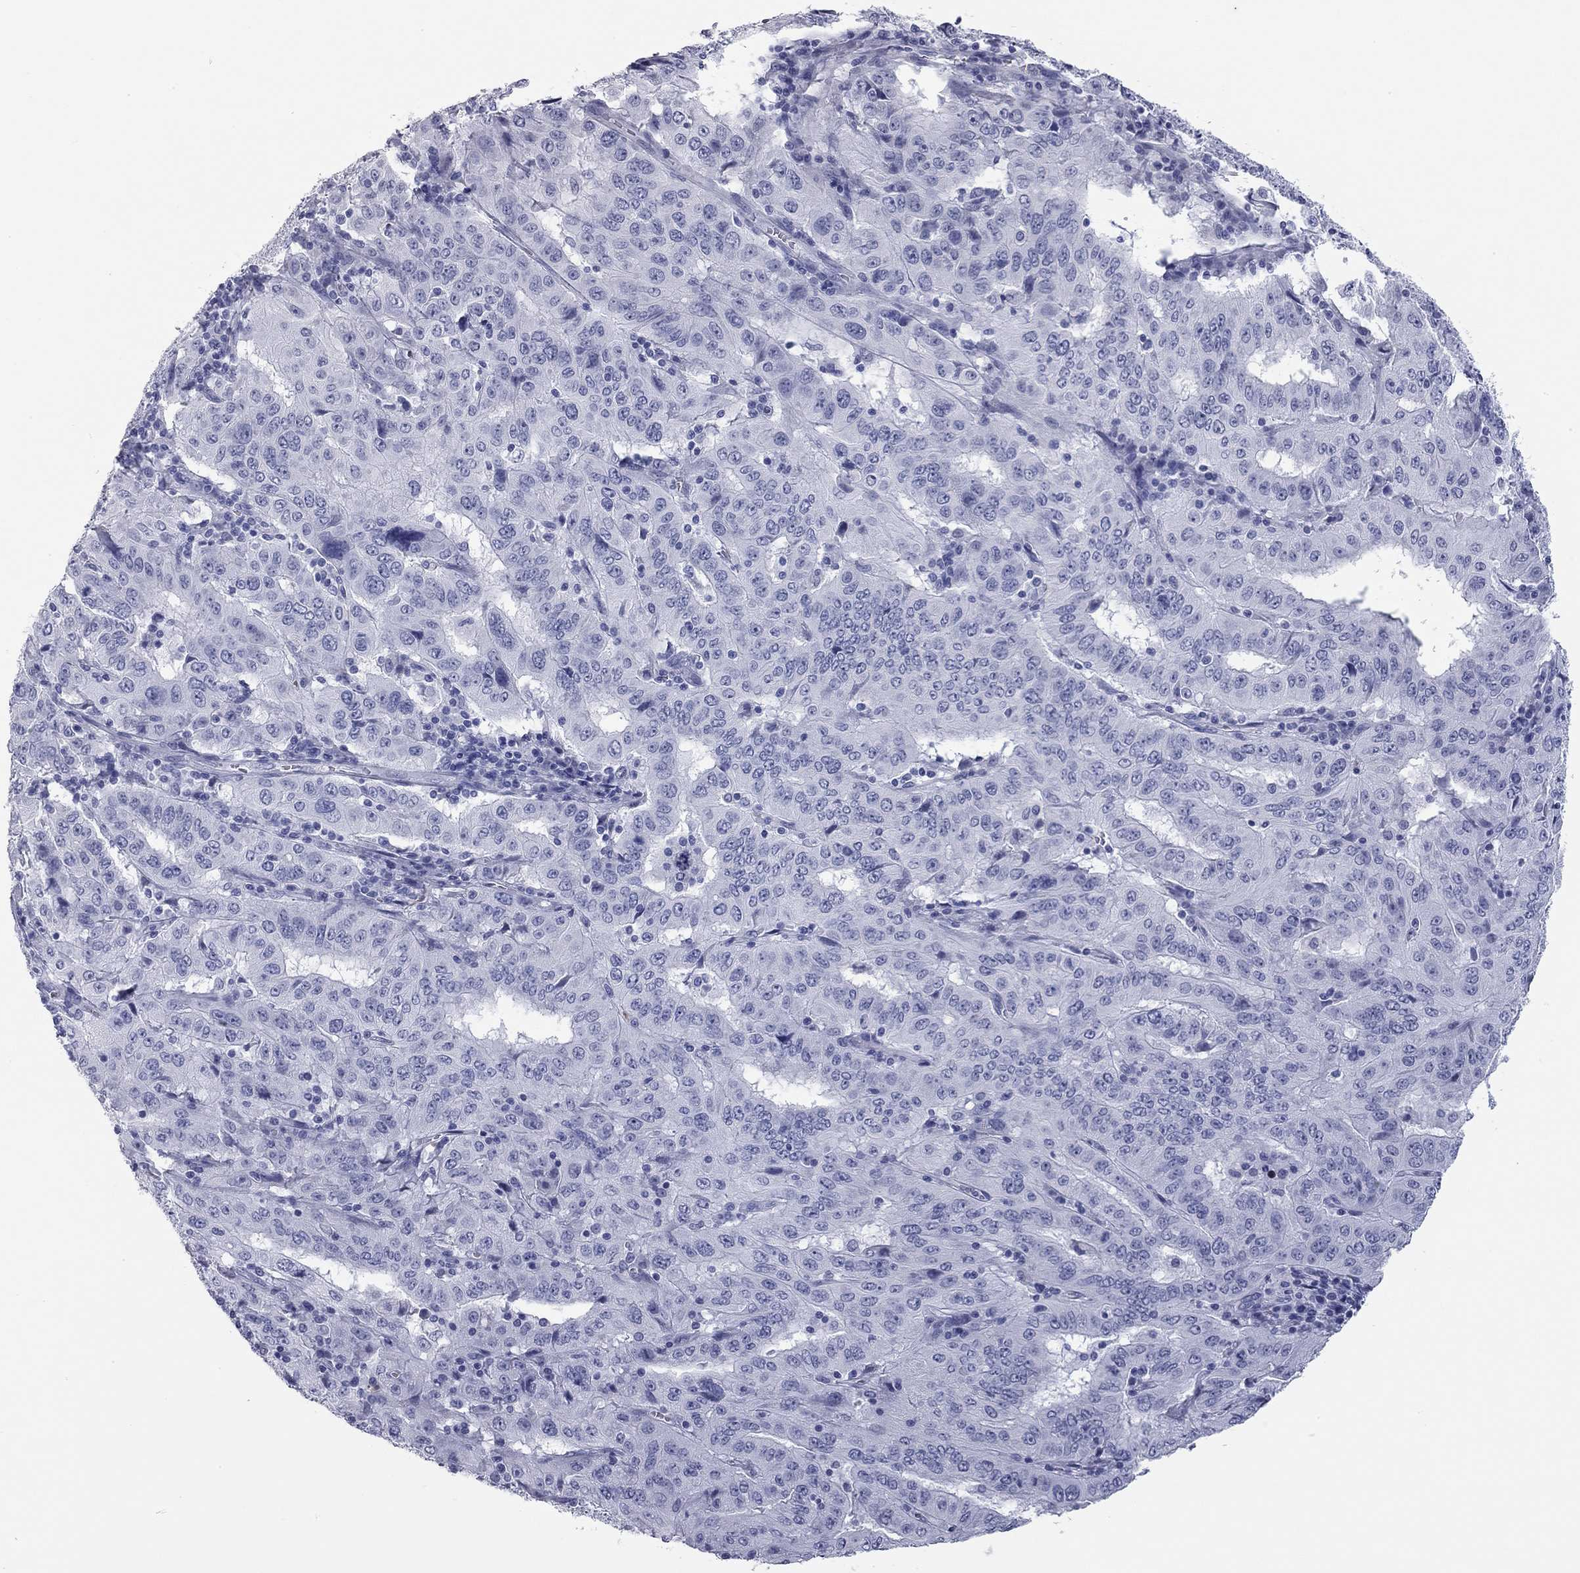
{"staining": {"intensity": "negative", "quantity": "none", "location": "none"}, "tissue": "pancreatic cancer", "cell_type": "Tumor cells", "image_type": "cancer", "snomed": [{"axis": "morphology", "description": "Adenocarcinoma, NOS"}, {"axis": "topography", "description": "Pancreas"}], "caption": "The photomicrograph exhibits no staining of tumor cells in pancreatic cancer (adenocarcinoma).", "gene": "AK8", "patient": {"sex": "male", "age": 63}}